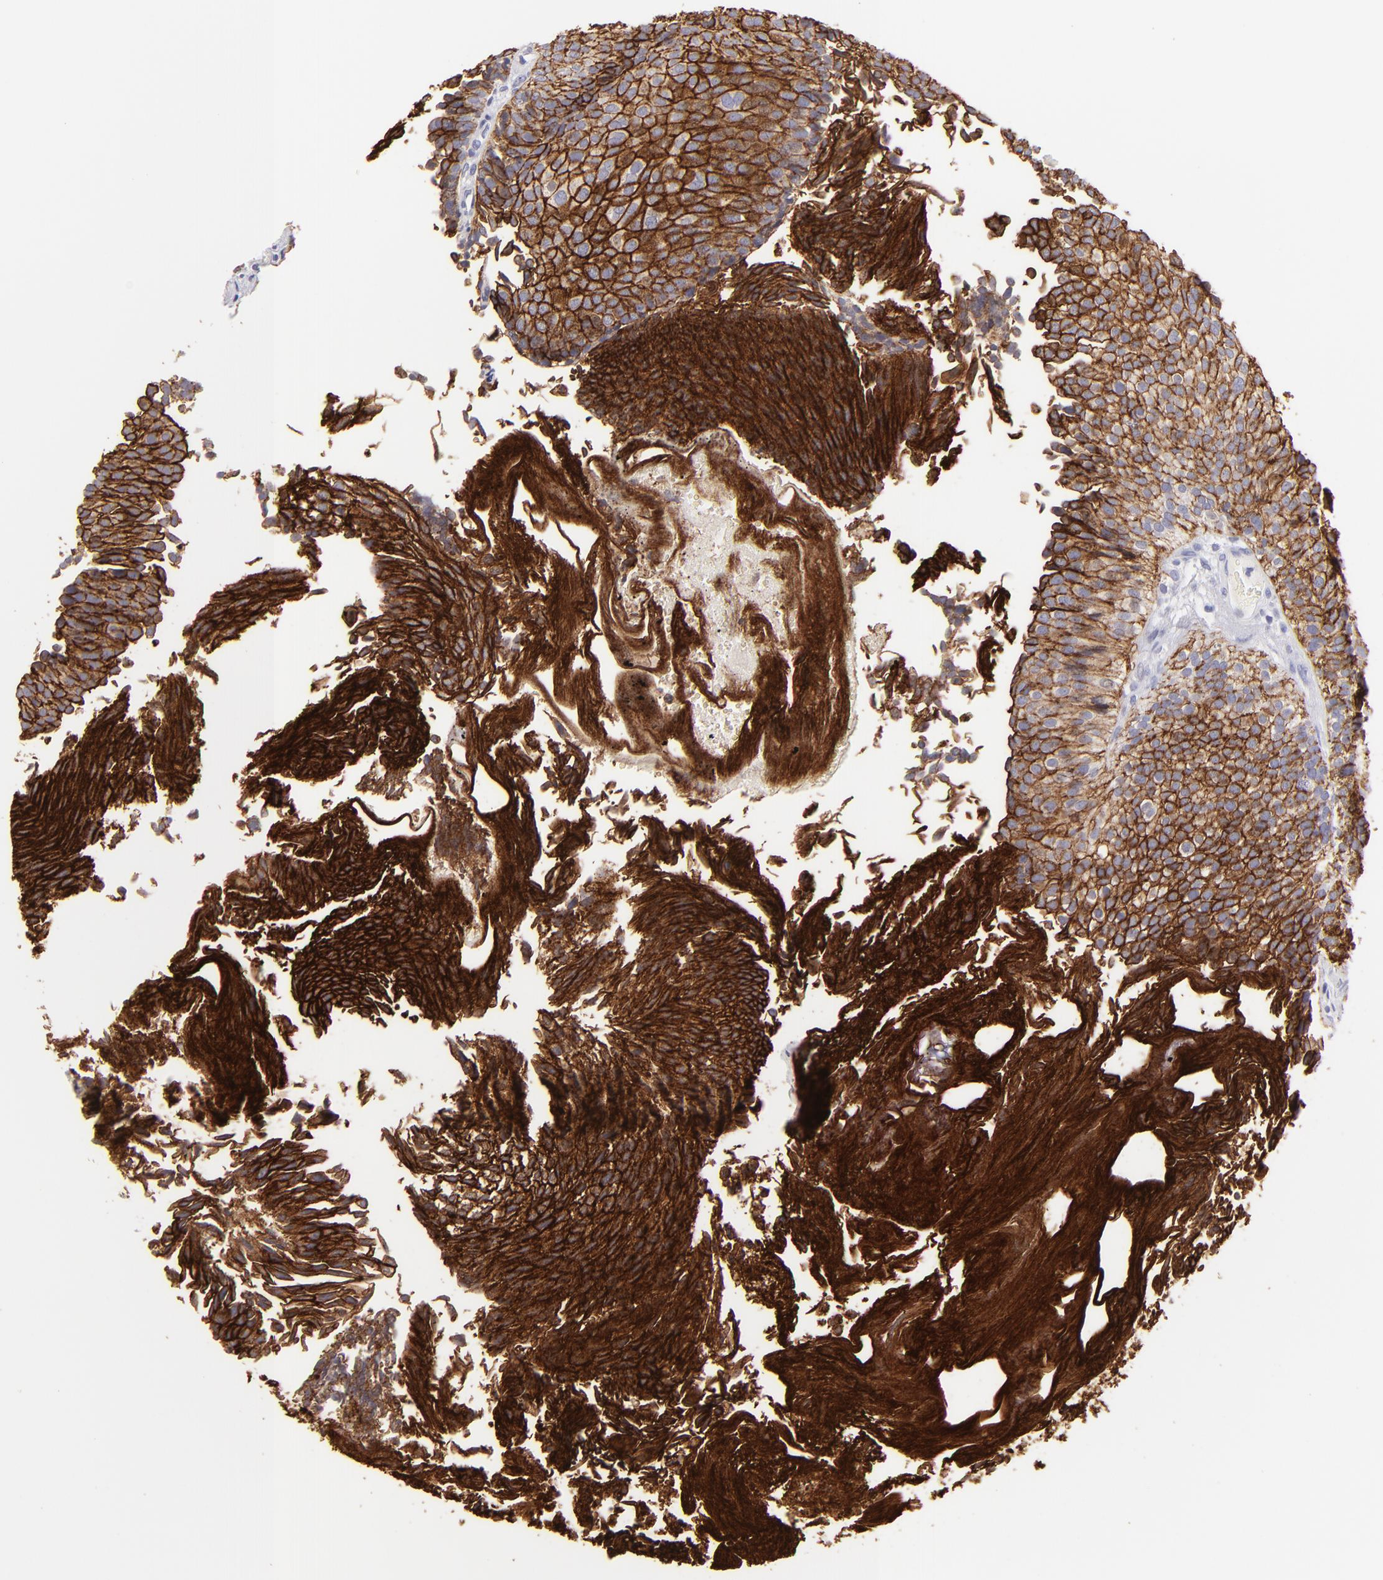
{"staining": {"intensity": "strong", "quantity": ">75%", "location": "cytoplasmic/membranous"}, "tissue": "urothelial cancer", "cell_type": "Tumor cells", "image_type": "cancer", "snomed": [{"axis": "morphology", "description": "Urothelial carcinoma, Low grade"}, {"axis": "topography", "description": "Urinary bladder"}], "caption": "Tumor cells show high levels of strong cytoplasmic/membranous staining in approximately >75% of cells in human low-grade urothelial carcinoma.", "gene": "CLDN4", "patient": {"sex": "male", "age": 84}}